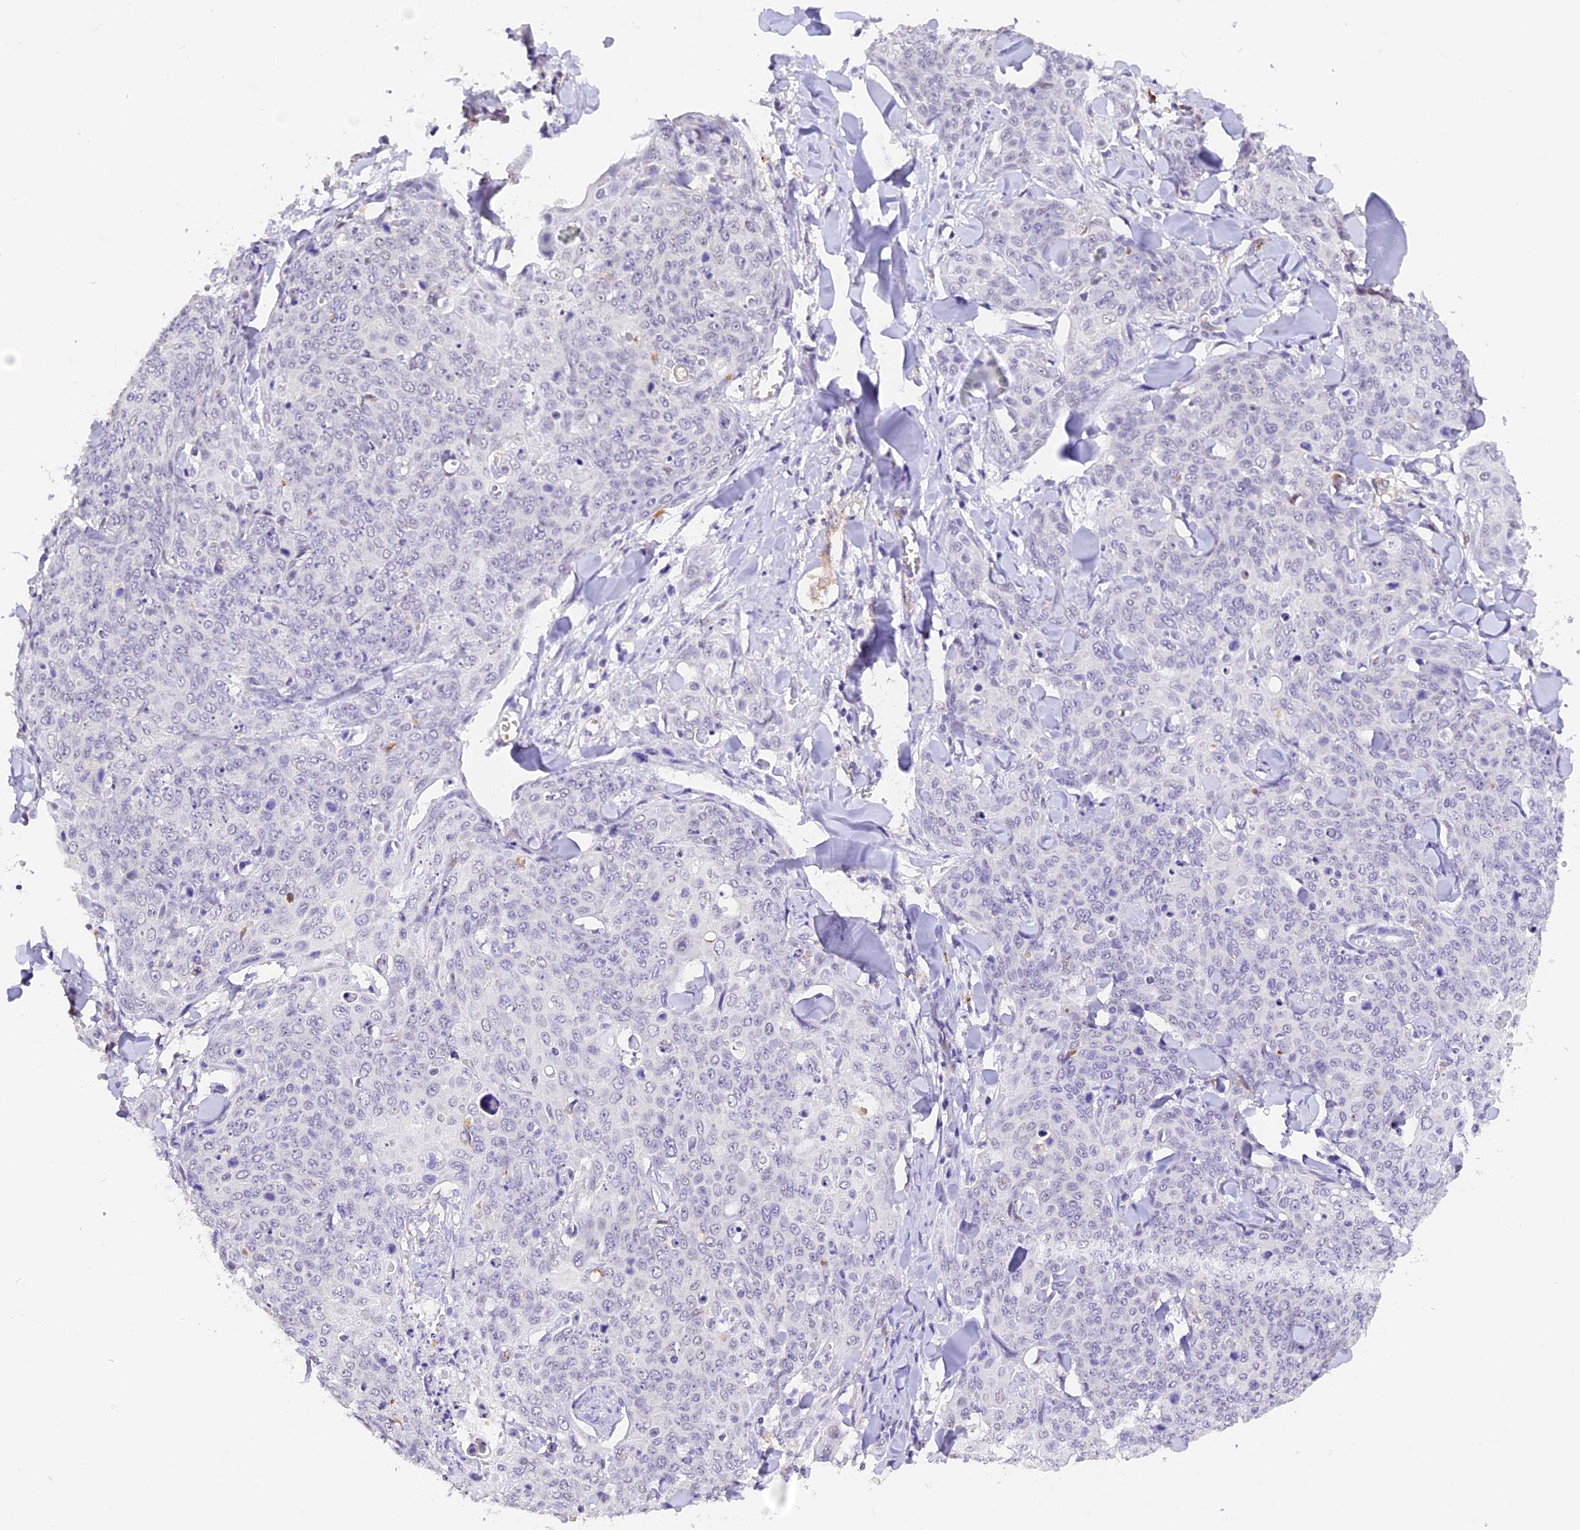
{"staining": {"intensity": "negative", "quantity": "none", "location": "none"}, "tissue": "skin cancer", "cell_type": "Tumor cells", "image_type": "cancer", "snomed": [{"axis": "morphology", "description": "Squamous cell carcinoma, NOS"}, {"axis": "topography", "description": "Skin"}, {"axis": "topography", "description": "Vulva"}], "caption": "Immunohistochemistry (IHC) histopathology image of human skin squamous cell carcinoma stained for a protein (brown), which reveals no positivity in tumor cells.", "gene": "AHSP", "patient": {"sex": "female", "age": 85}}